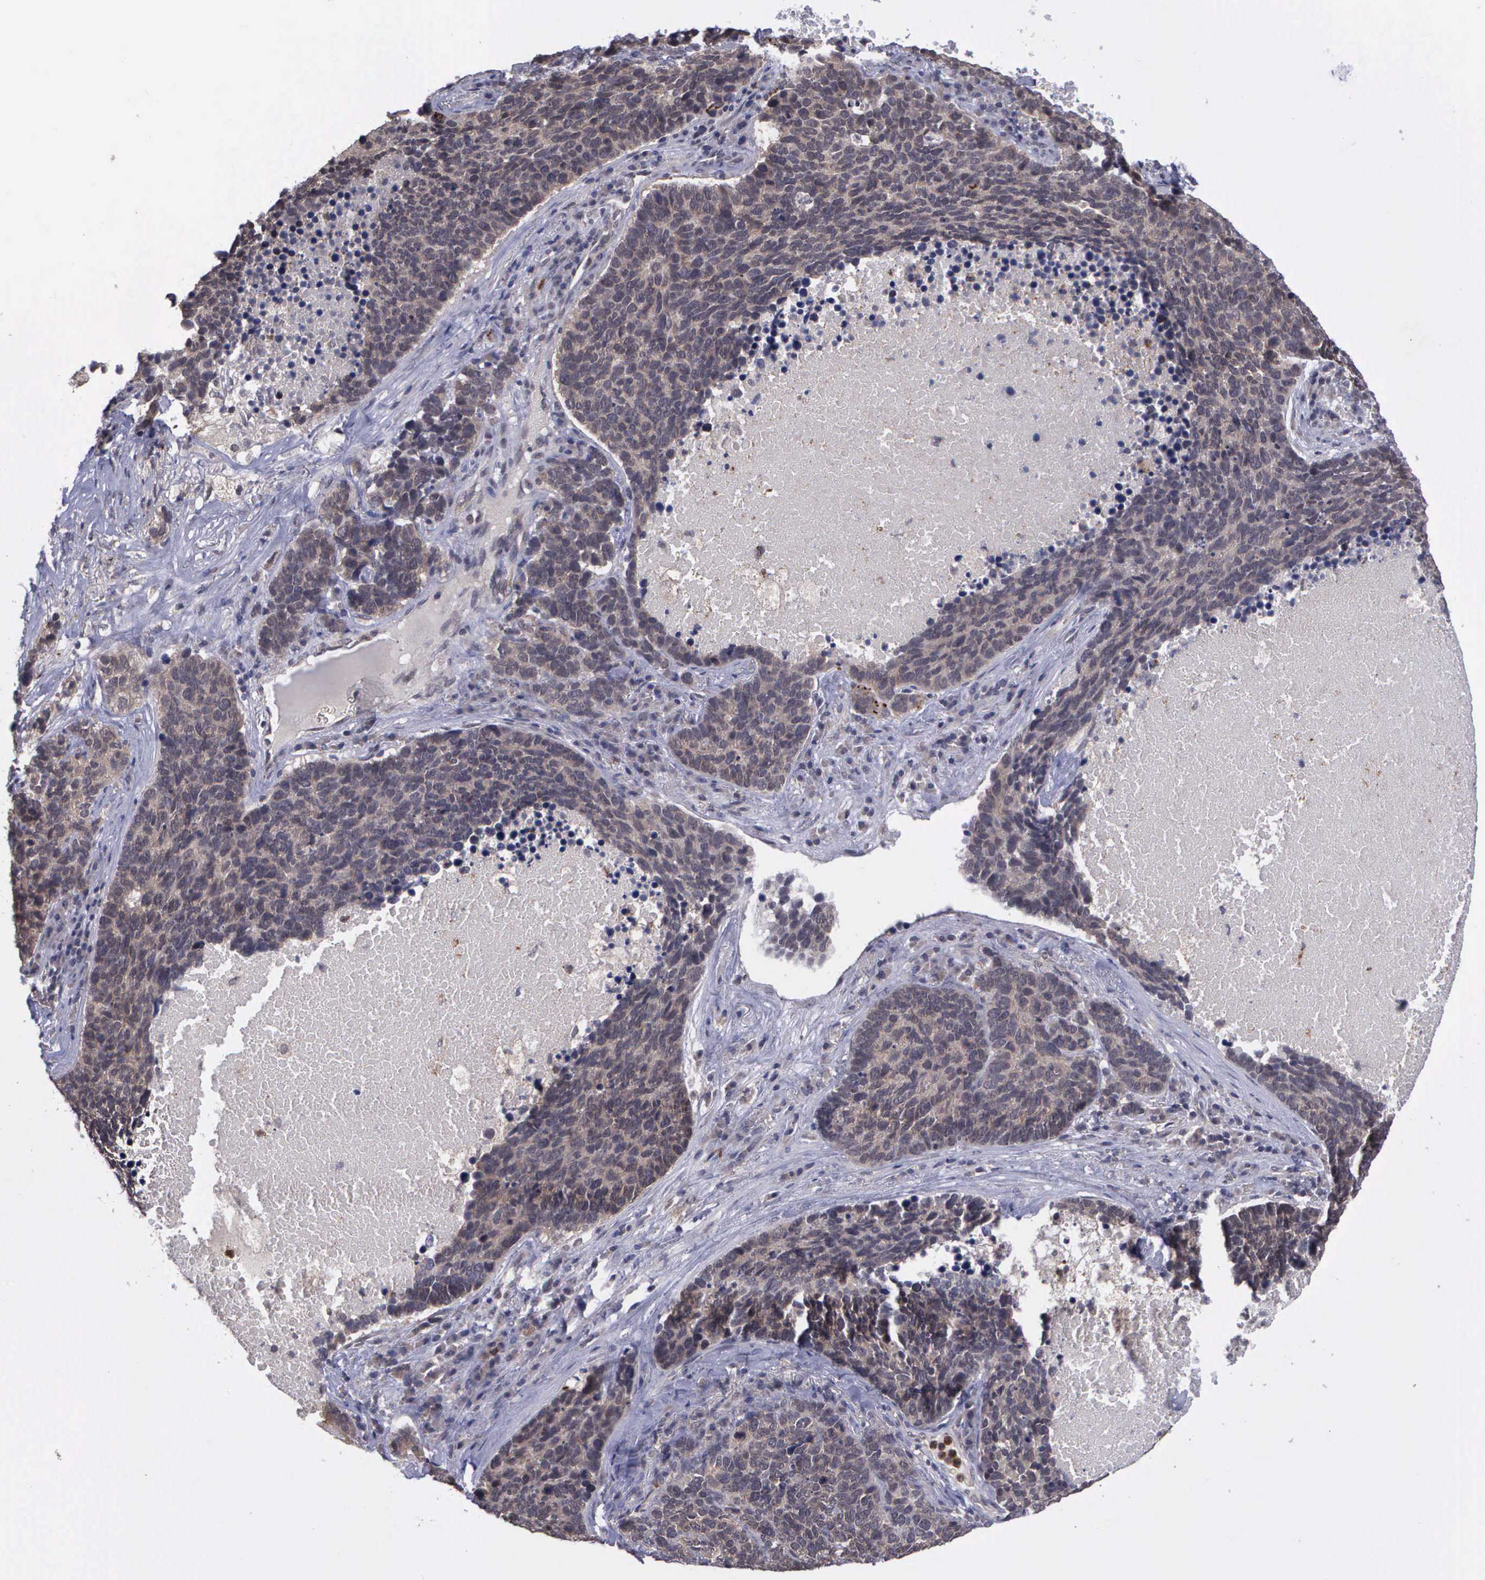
{"staining": {"intensity": "weak", "quantity": "25%-75%", "location": "cytoplasmic/membranous"}, "tissue": "lung cancer", "cell_type": "Tumor cells", "image_type": "cancer", "snomed": [{"axis": "morphology", "description": "Neoplasm, malignant, NOS"}, {"axis": "topography", "description": "Lung"}], "caption": "Immunohistochemical staining of human malignant neoplasm (lung) demonstrates low levels of weak cytoplasmic/membranous protein expression in approximately 25%-75% of tumor cells.", "gene": "MAP3K9", "patient": {"sex": "female", "age": 75}}